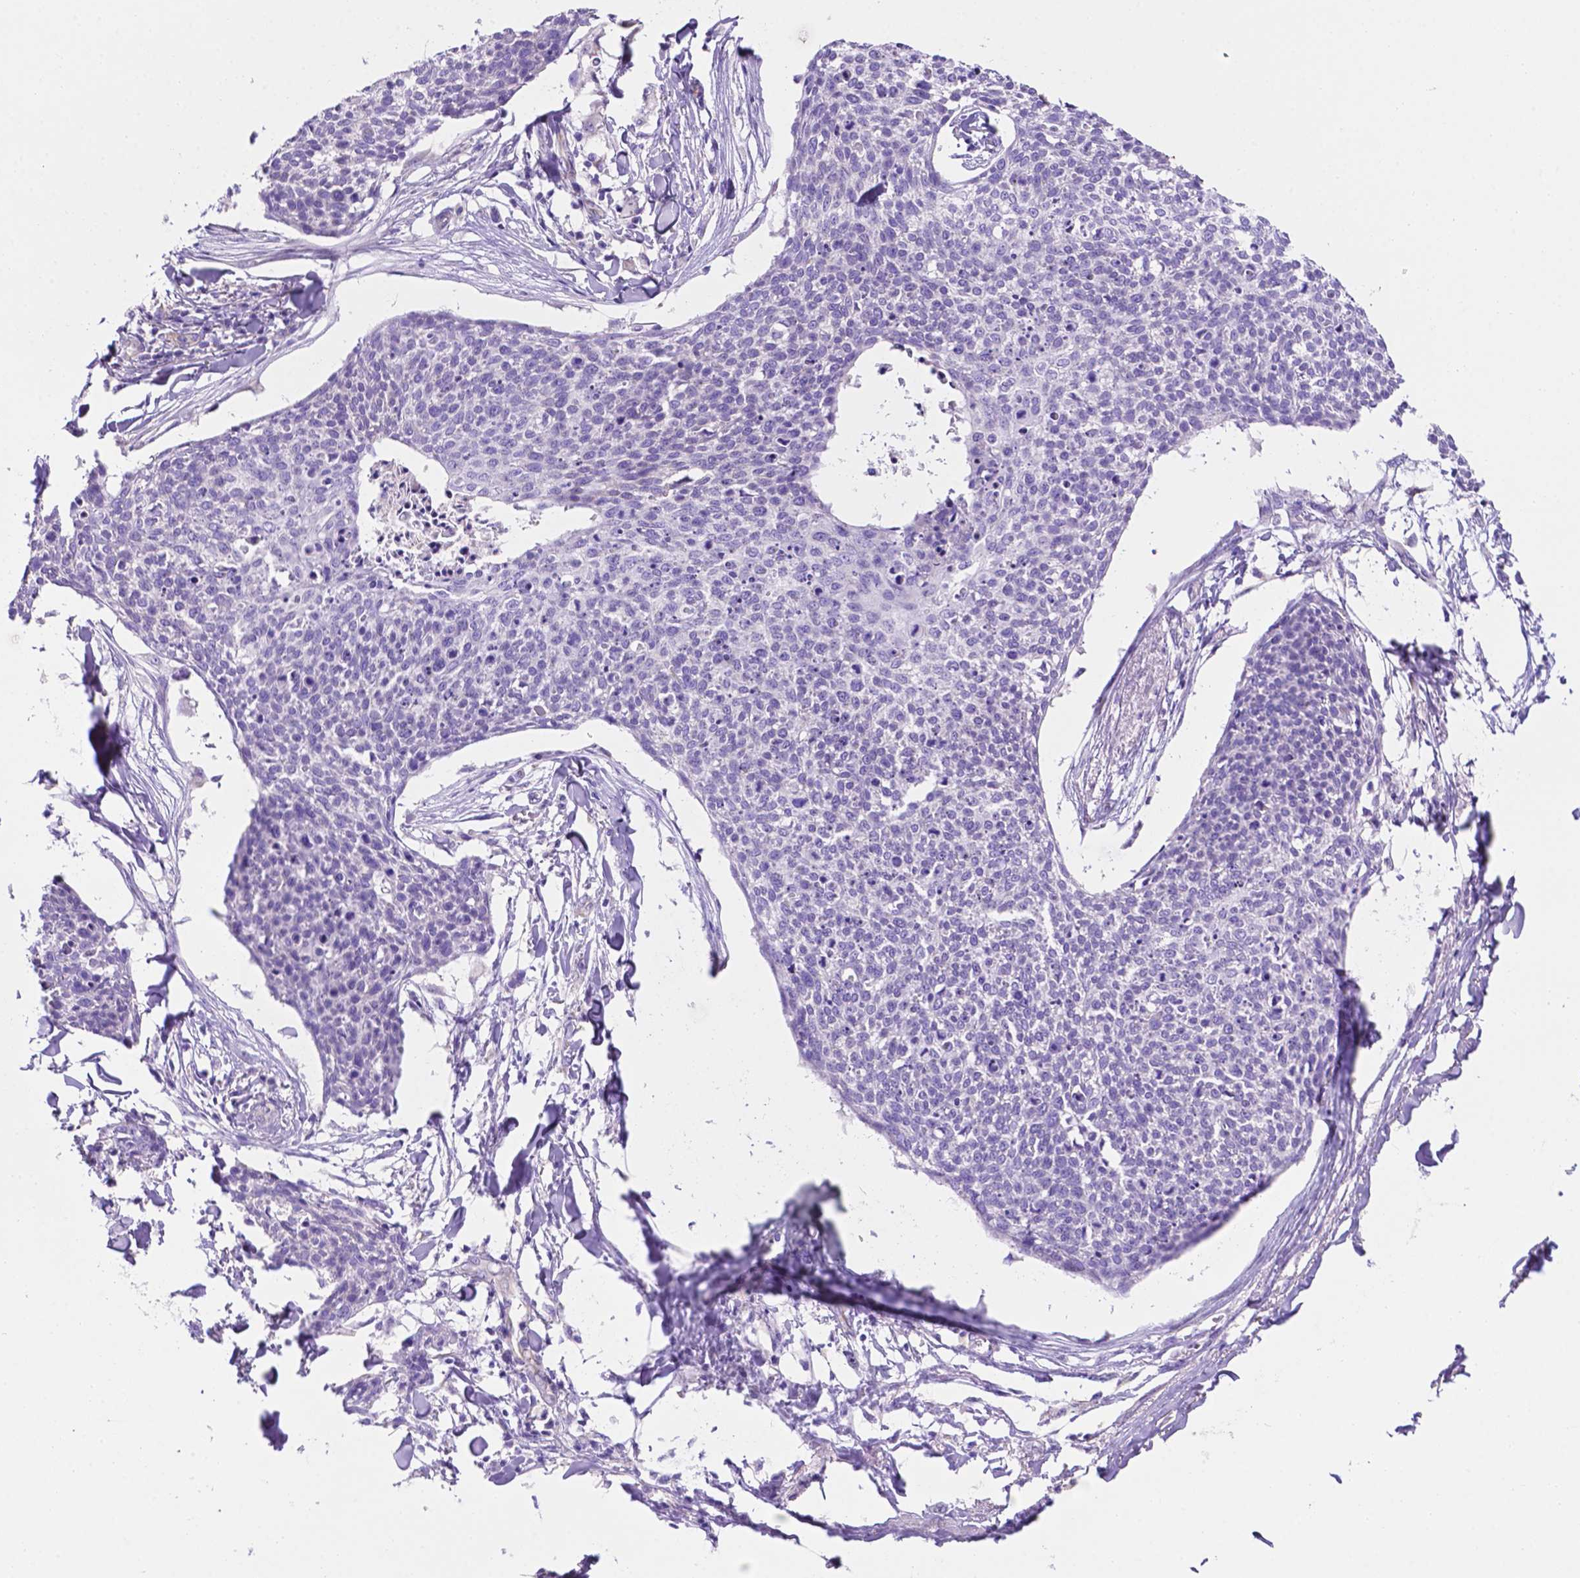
{"staining": {"intensity": "negative", "quantity": "none", "location": "none"}, "tissue": "skin cancer", "cell_type": "Tumor cells", "image_type": "cancer", "snomed": [{"axis": "morphology", "description": "Squamous cell carcinoma, NOS"}, {"axis": "topography", "description": "Skin"}, {"axis": "topography", "description": "Vulva"}], "caption": "A photomicrograph of human skin cancer (squamous cell carcinoma) is negative for staining in tumor cells.", "gene": "CEACAM7", "patient": {"sex": "female", "age": 75}}